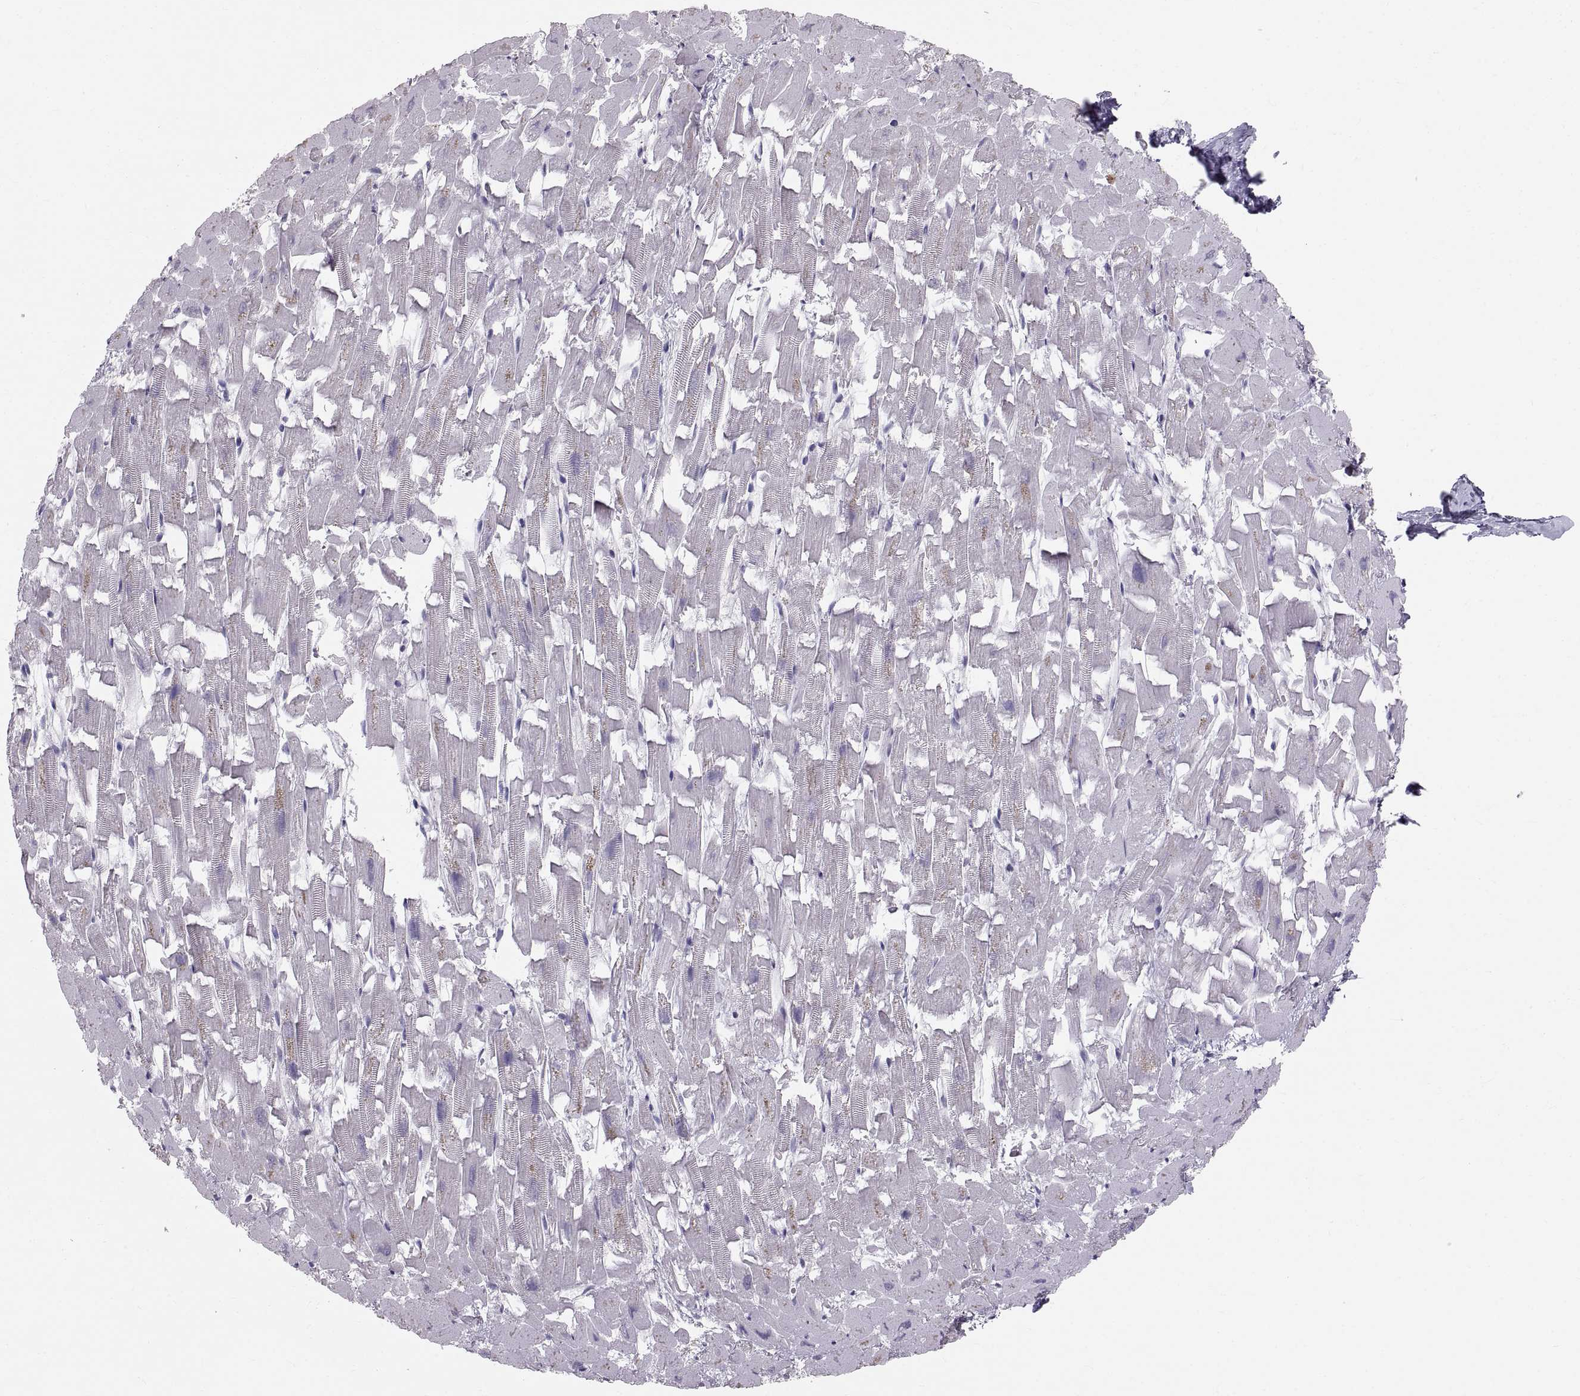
{"staining": {"intensity": "negative", "quantity": "none", "location": "none"}, "tissue": "heart muscle", "cell_type": "Cardiomyocytes", "image_type": "normal", "snomed": [{"axis": "morphology", "description": "Normal tissue, NOS"}, {"axis": "topography", "description": "Heart"}], "caption": "A photomicrograph of human heart muscle is negative for staining in cardiomyocytes. Brightfield microscopy of immunohistochemistry stained with DAB (3,3'-diaminobenzidine) (brown) and hematoxylin (blue), captured at high magnification.", "gene": "WBP2NL", "patient": {"sex": "female", "age": 64}}